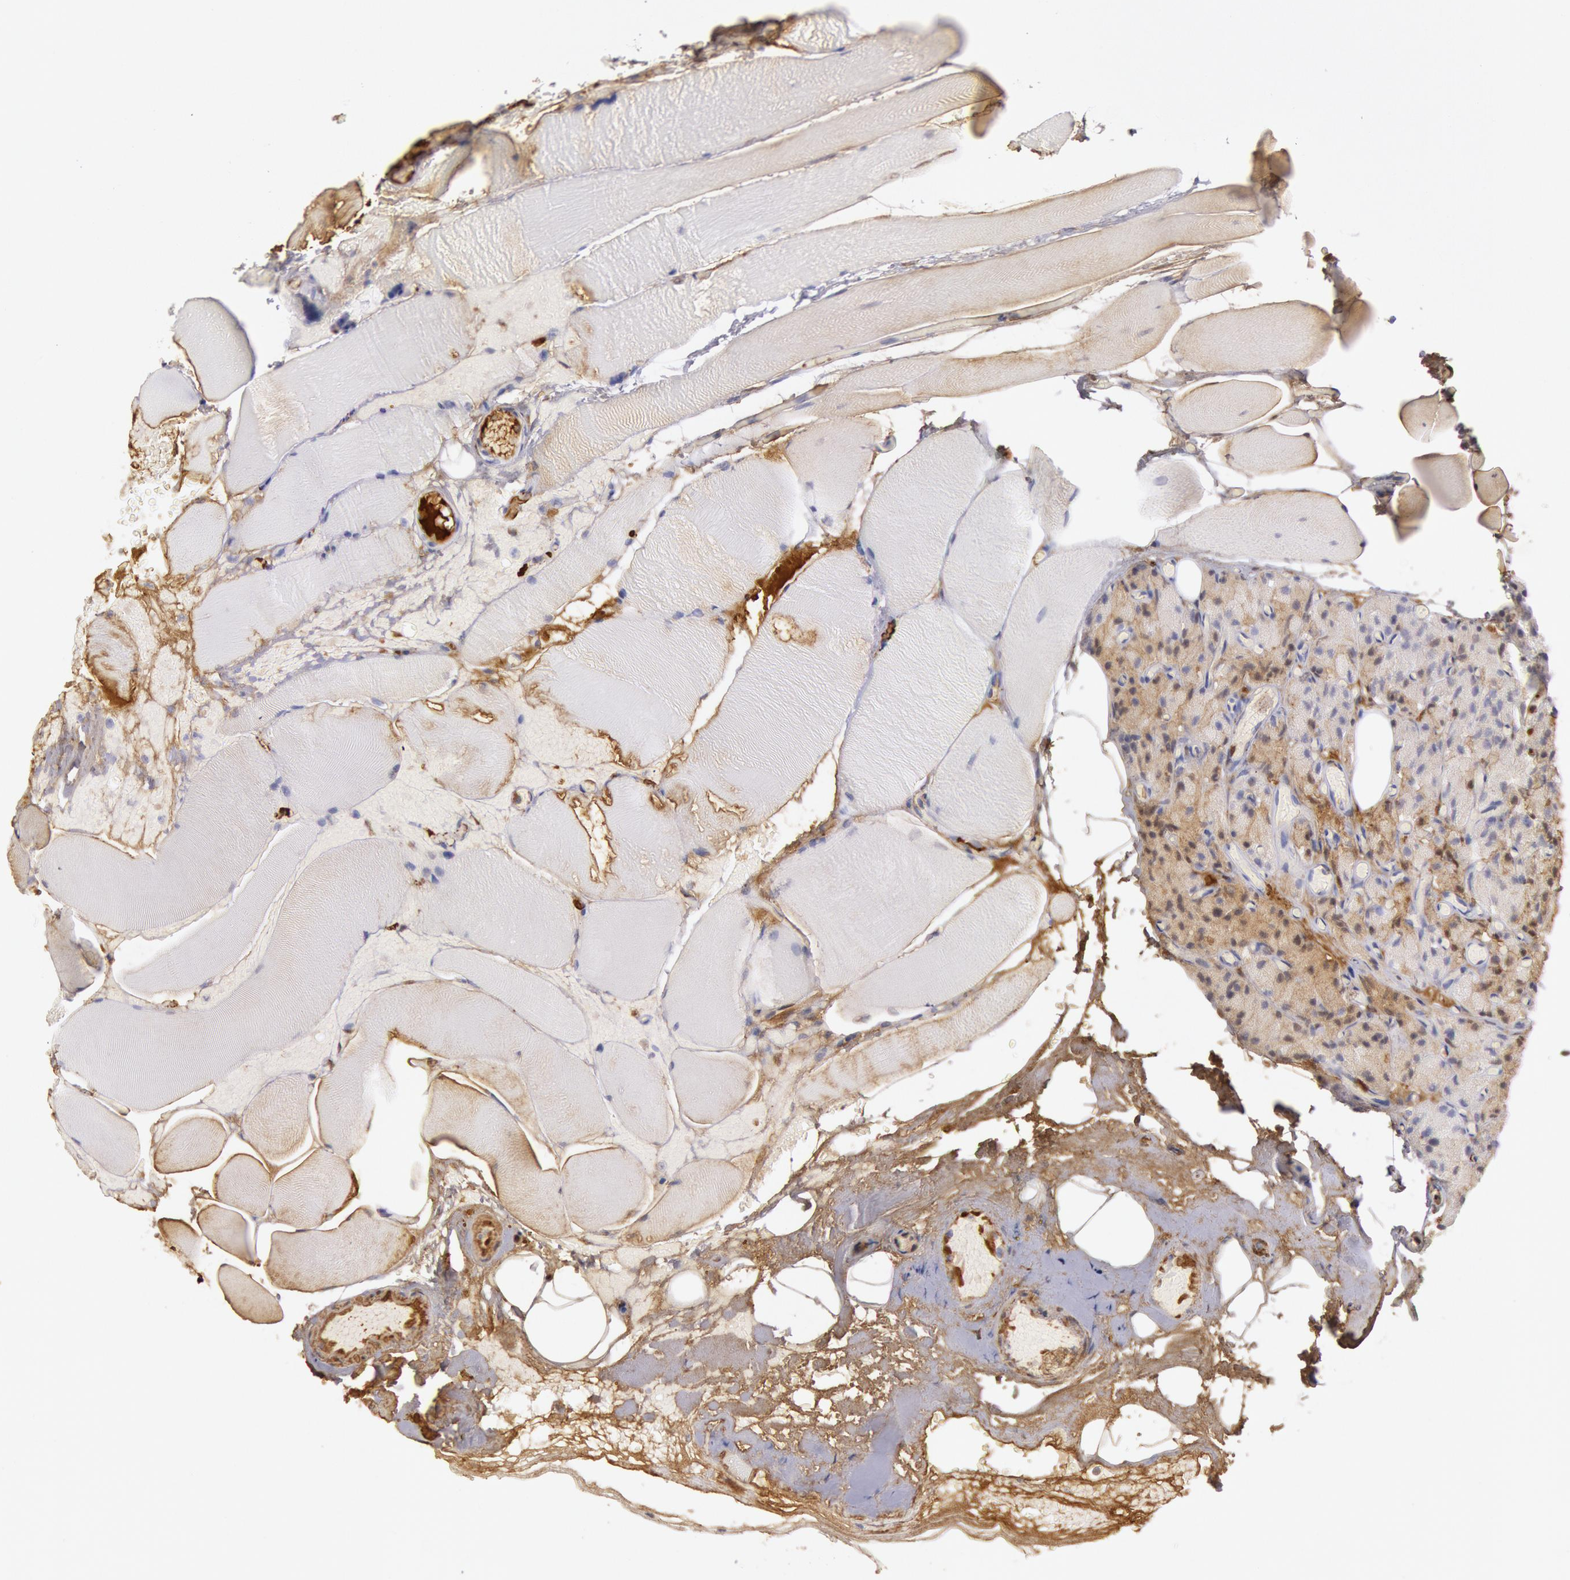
{"staining": {"intensity": "weak", "quantity": "25%-75%", "location": "cytoplasmic/membranous"}, "tissue": "parathyroid gland", "cell_type": "Glandular cells", "image_type": "normal", "snomed": [{"axis": "morphology", "description": "Normal tissue, NOS"}, {"axis": "topography", "description": "Skeletal muscle"}, {"axis": "topography", "description": "Parathyroid gland"}], "caption": "Immunohistochemical staining of unremarkable parathyroid gland exhibits weak cytoplasmic/membranous protein expression in about 25%-75% of glandular cells.", "gene": "IGHA1", "patient": {"sex": "female", "age": 37}}